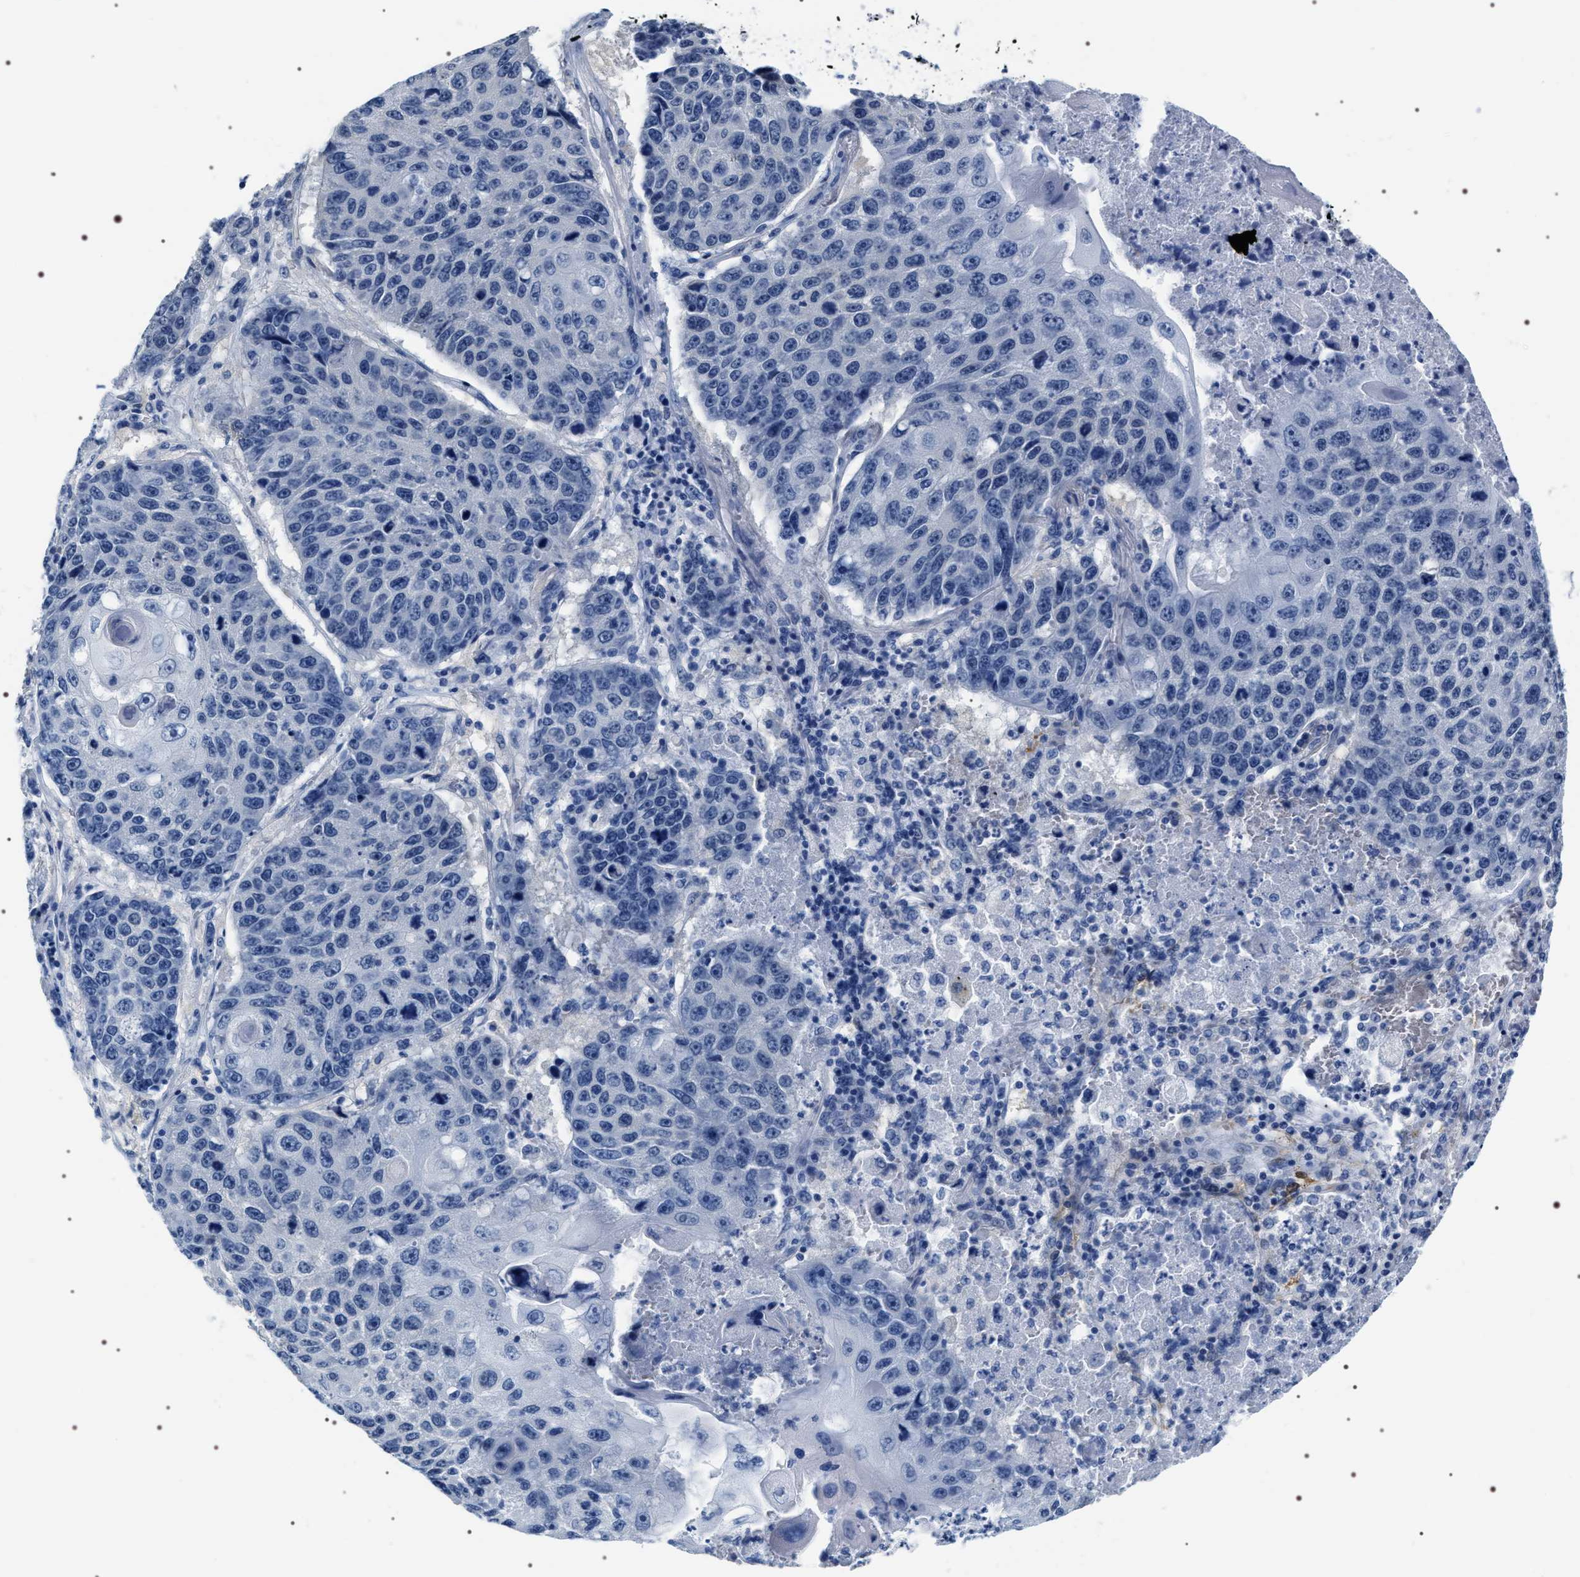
{"staining": {"intensity": "negative", "quantity": "none", "location": "none"}, "tissue": "lung cancer", "cell_type": "Tumor cells", "image_type": "cancer", "snomed": [{"axis": "morphology", "description": "Squamous cell carcinoma, NOS"}, {"axis": "topography", "description": "Lung"}], "caption": "Tumor cells show no significant positivity in lung squamous cell carcinoma.", "gene": "ADH4", "patient": {"sex": "male", "age": 61}}